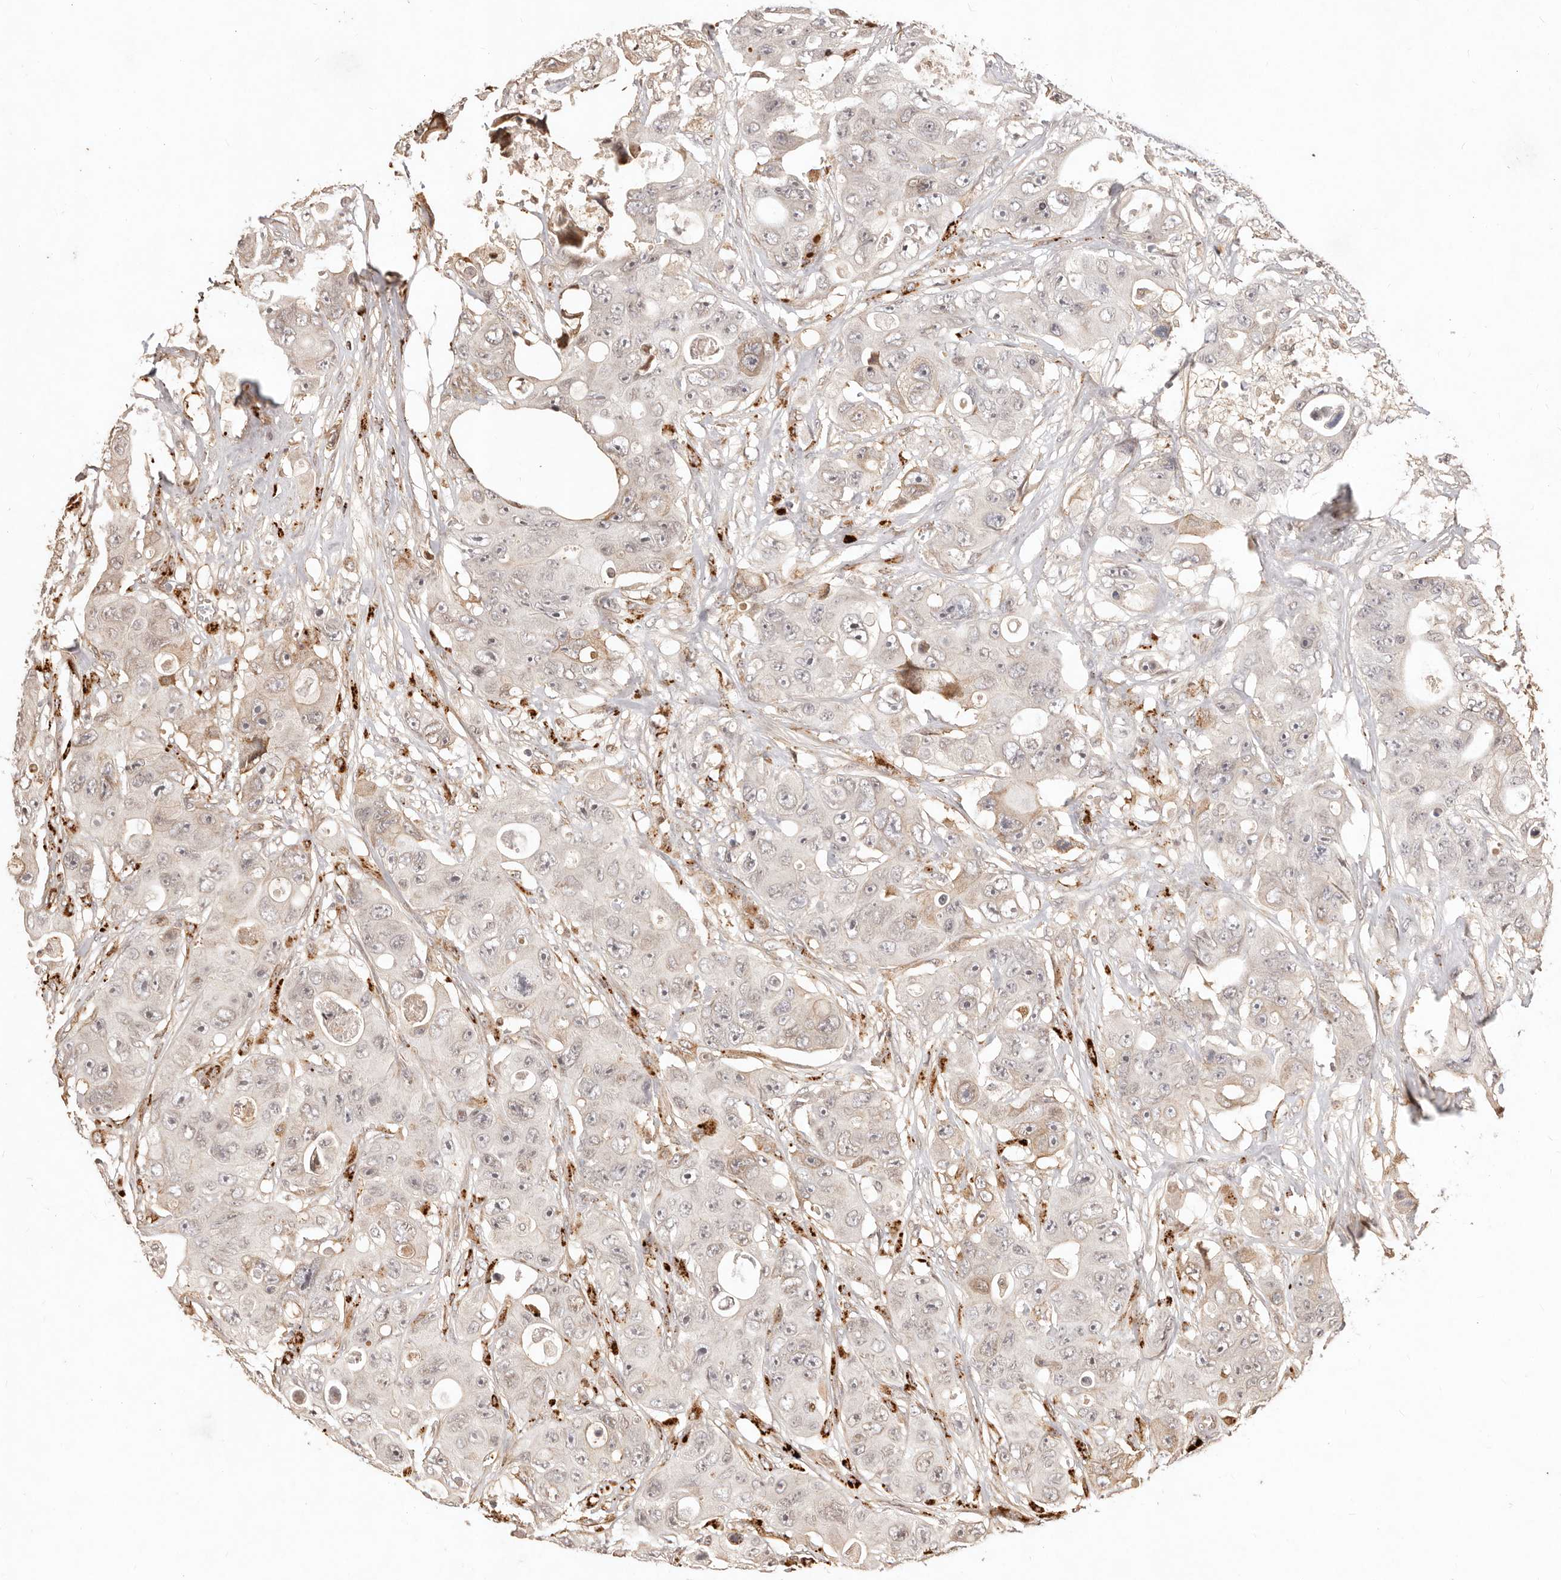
{"staining": {"intensity": "weak", "quantity": "<25%", "location": "cytoplasmic/membranous"}, "tissue": "colorectal cancer", "cell_type": "Tumor cells", "image_type": "cancer", "snomed": [{"axis": "morphology", "description": "Adenocarcinoma, NOS"}, {"axis": "topography", "description": "Colon"}], "caption": "This micrograph is of colorectal adenocarcinoma stained with immunohistochemistry (IHC) to label a protein in brown with the nuclei are counter-stained blue. There is no expression in tumor cells.", "gene": "KIF9", "patient": {"sex": "female", "age": 46}}